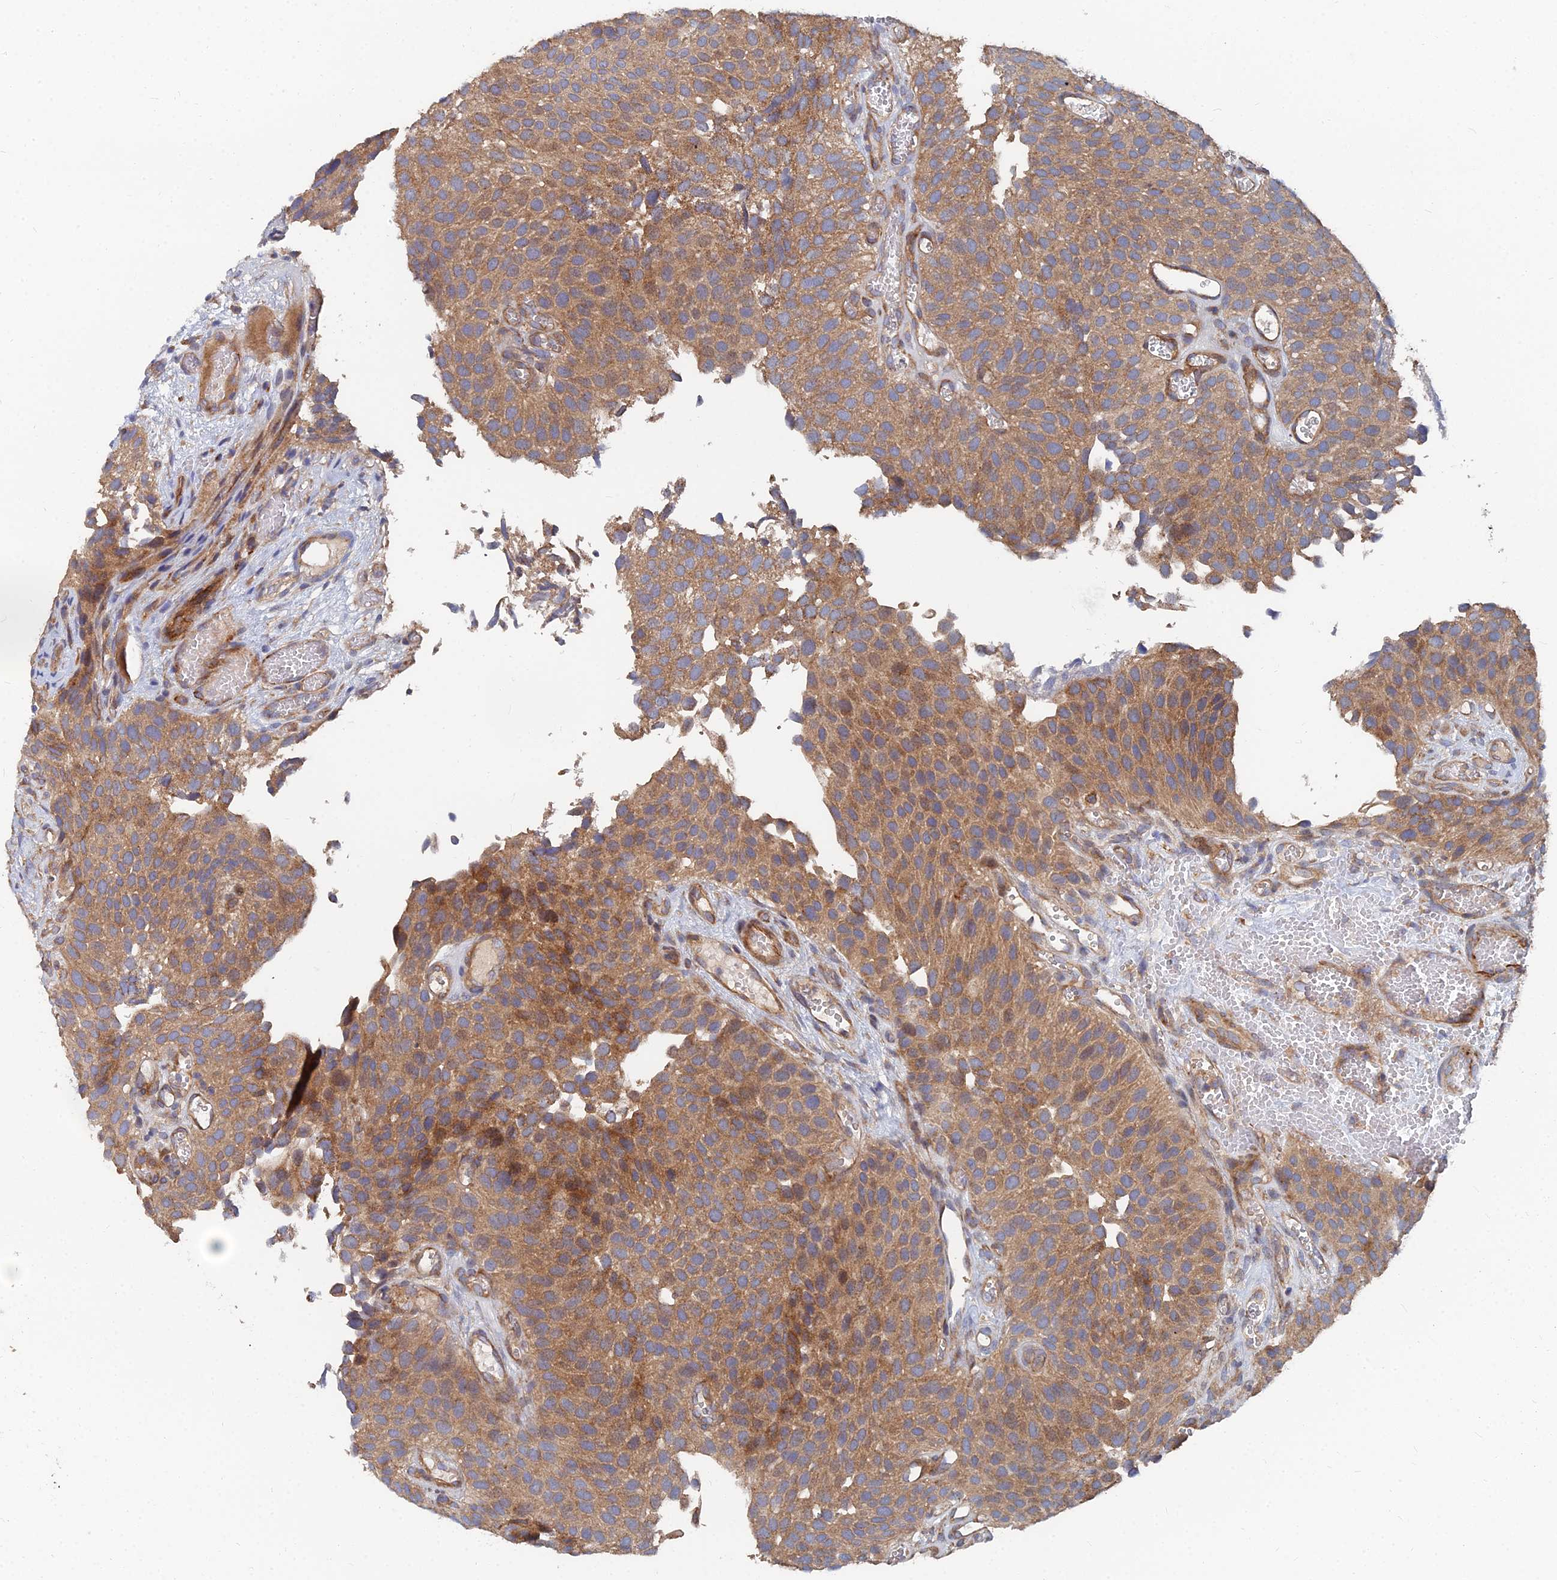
{"staining": {"intensity": "moderate", "quantity": ">75%", "location": "cytoplasmic/membranous"}, "tissue": "urothelial cancer", "cell_type": "Tumor cells", "image_type": "cancer", "snomed": [{"axis": "morphology", "description": "Urothelial carcinoma, Low grade"}, {"axis": "topography", "description": "Urinary bladder"}], "caption": "This histopathology image reveals urothelial cancer stained with immunohistochemistry (IHC) to label a protein in brown. The cytoplasmic/membranous of tumor cells show moderate positivity for the protein. Nuclei are counter-stained blue.", "gene": "CCZ1", "patient": {"sex": "male", "age": 89}}